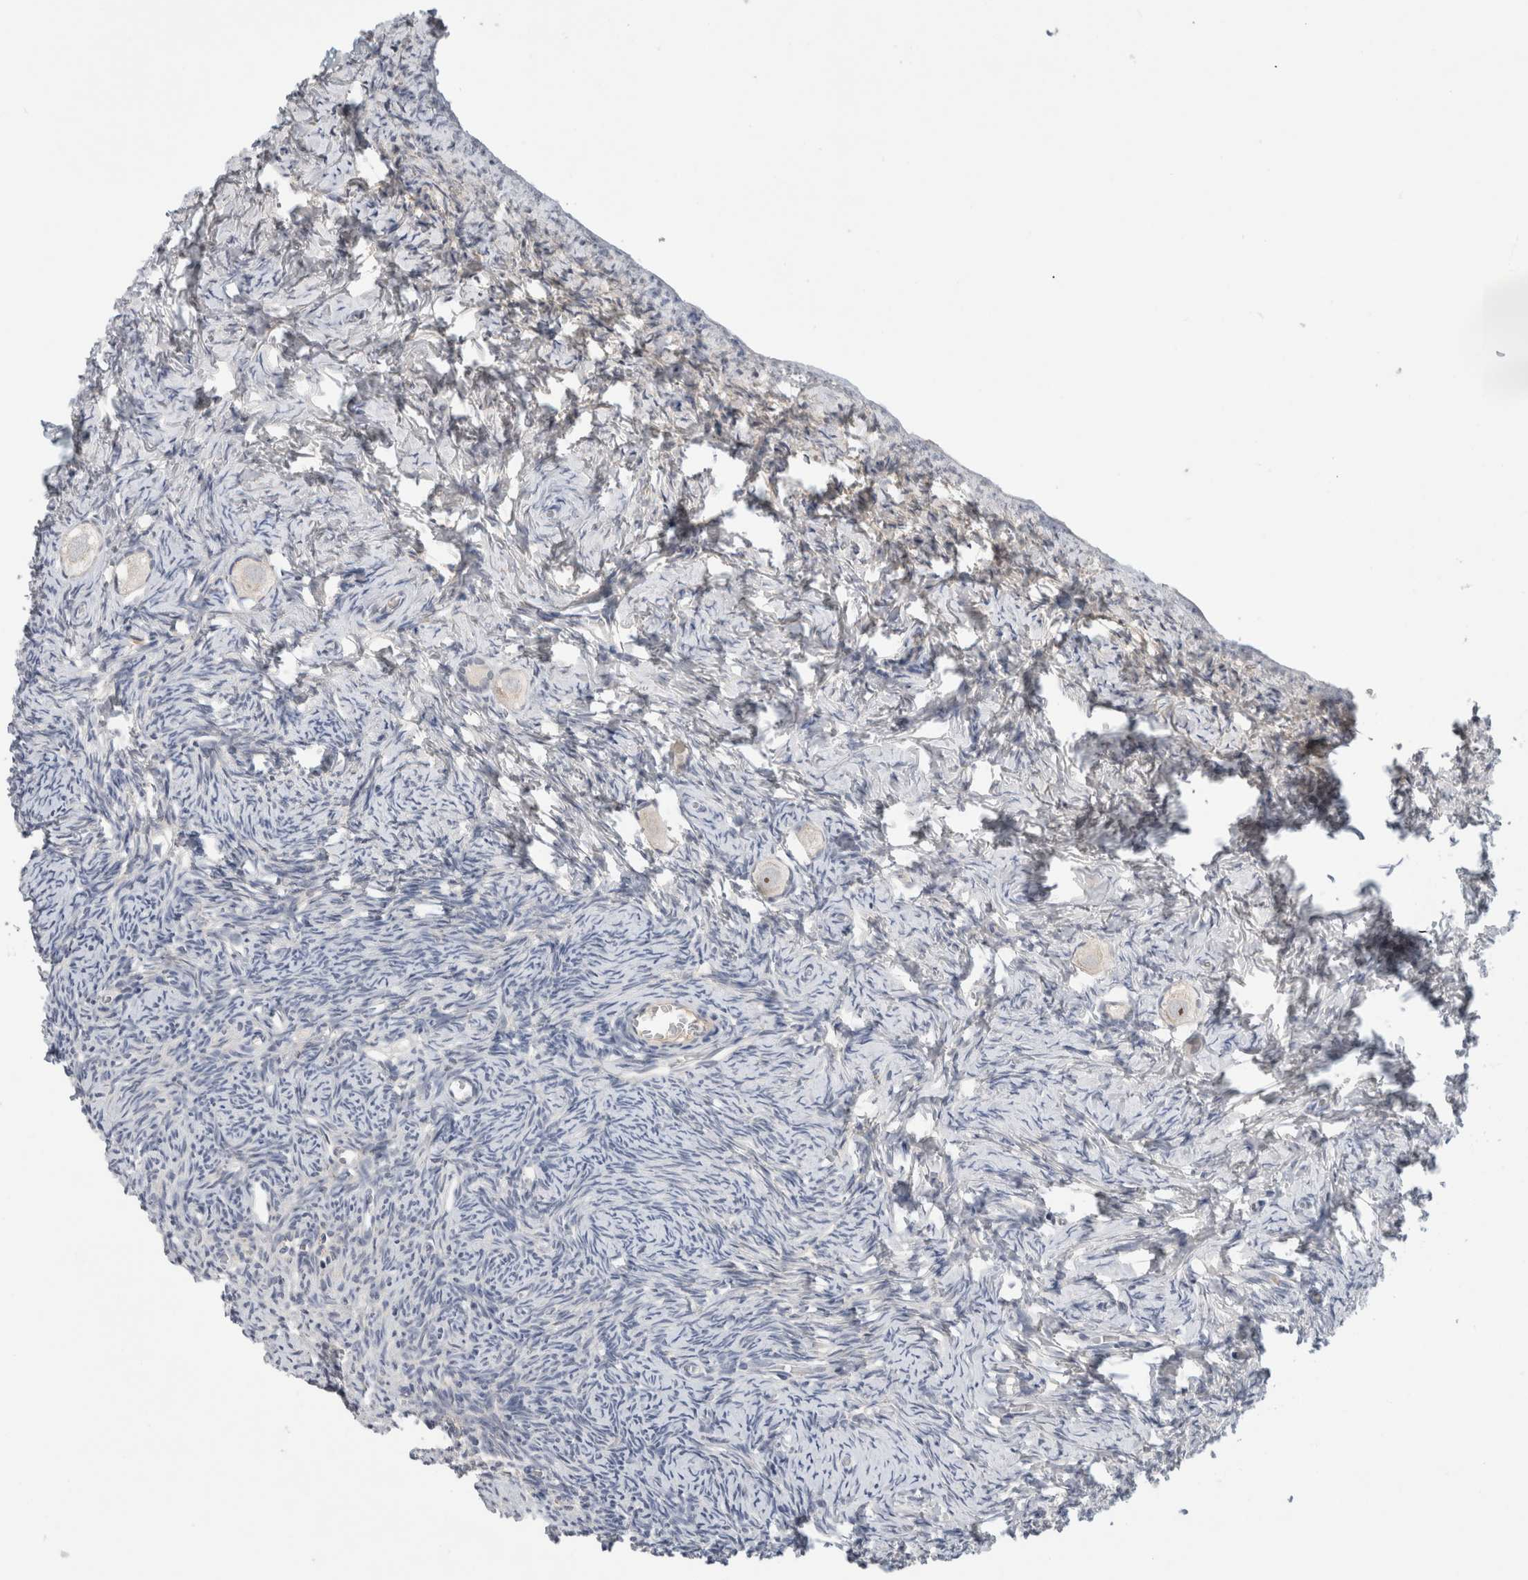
{"staining": {"intensity": "moderate", "quantity": "<25%", "location": "nuclear"}, "tissue": "ovary", "cell_type": "Follicle cells", "image_type": "normal", "snomed": [{"axis": "morphology", "description": "Normal tissue, NOS"}, {"axis": "topography", "description": "Ovary"}], "caption": "Immunohistochemistry staining of normal ovary, which shows low levels of moderate nuclear expression in approximately <25% of follicle cells indicating moderate nuclear protein positivity. The staining was performed using DAB (3,3'-diaminobenzidine) (brown) for protein detection and nuclei were counterstained in hematoxylin (blue).", "gene": "HCN3", "patient": {"sex": "female", "age": 27}}